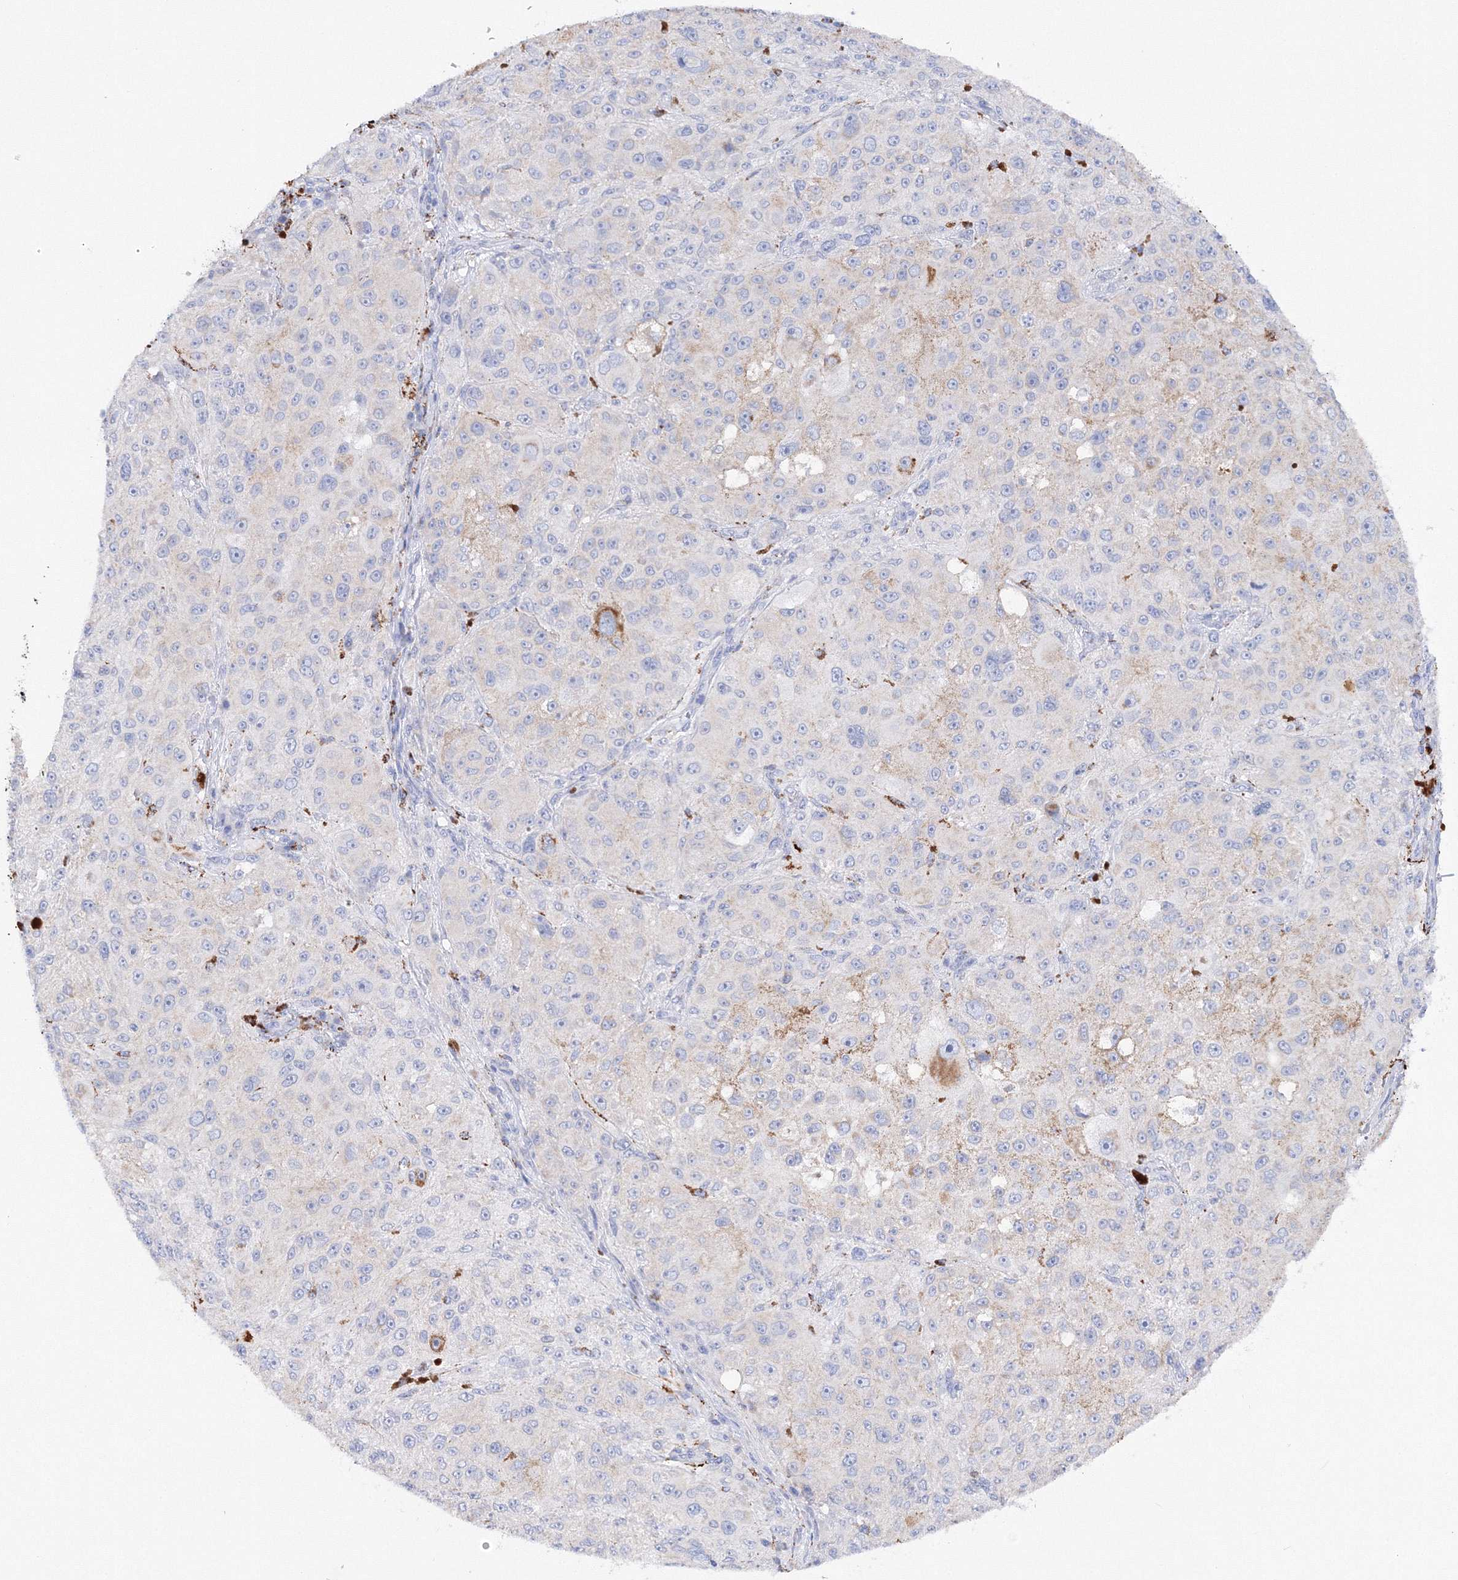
{"staining": {"intensity": "negative", "quantity": "none", "location": "none"}, "tissue": "melanoma", "cell_type": "Tumor cells", "image_type": "cancer", "snomed": [{"axis": "morphology", "description": "Necrosis, NOS"}, {"axis": "morphology", "description": "Malignant melanoma, NOS"}, {"axis": "topography", "description": "Skin"}], "caption": "Tumor cells are negative for protein expression in human melanoma.", "gene": "MERTK", "patient": {"sex": "female", "age": 87}}